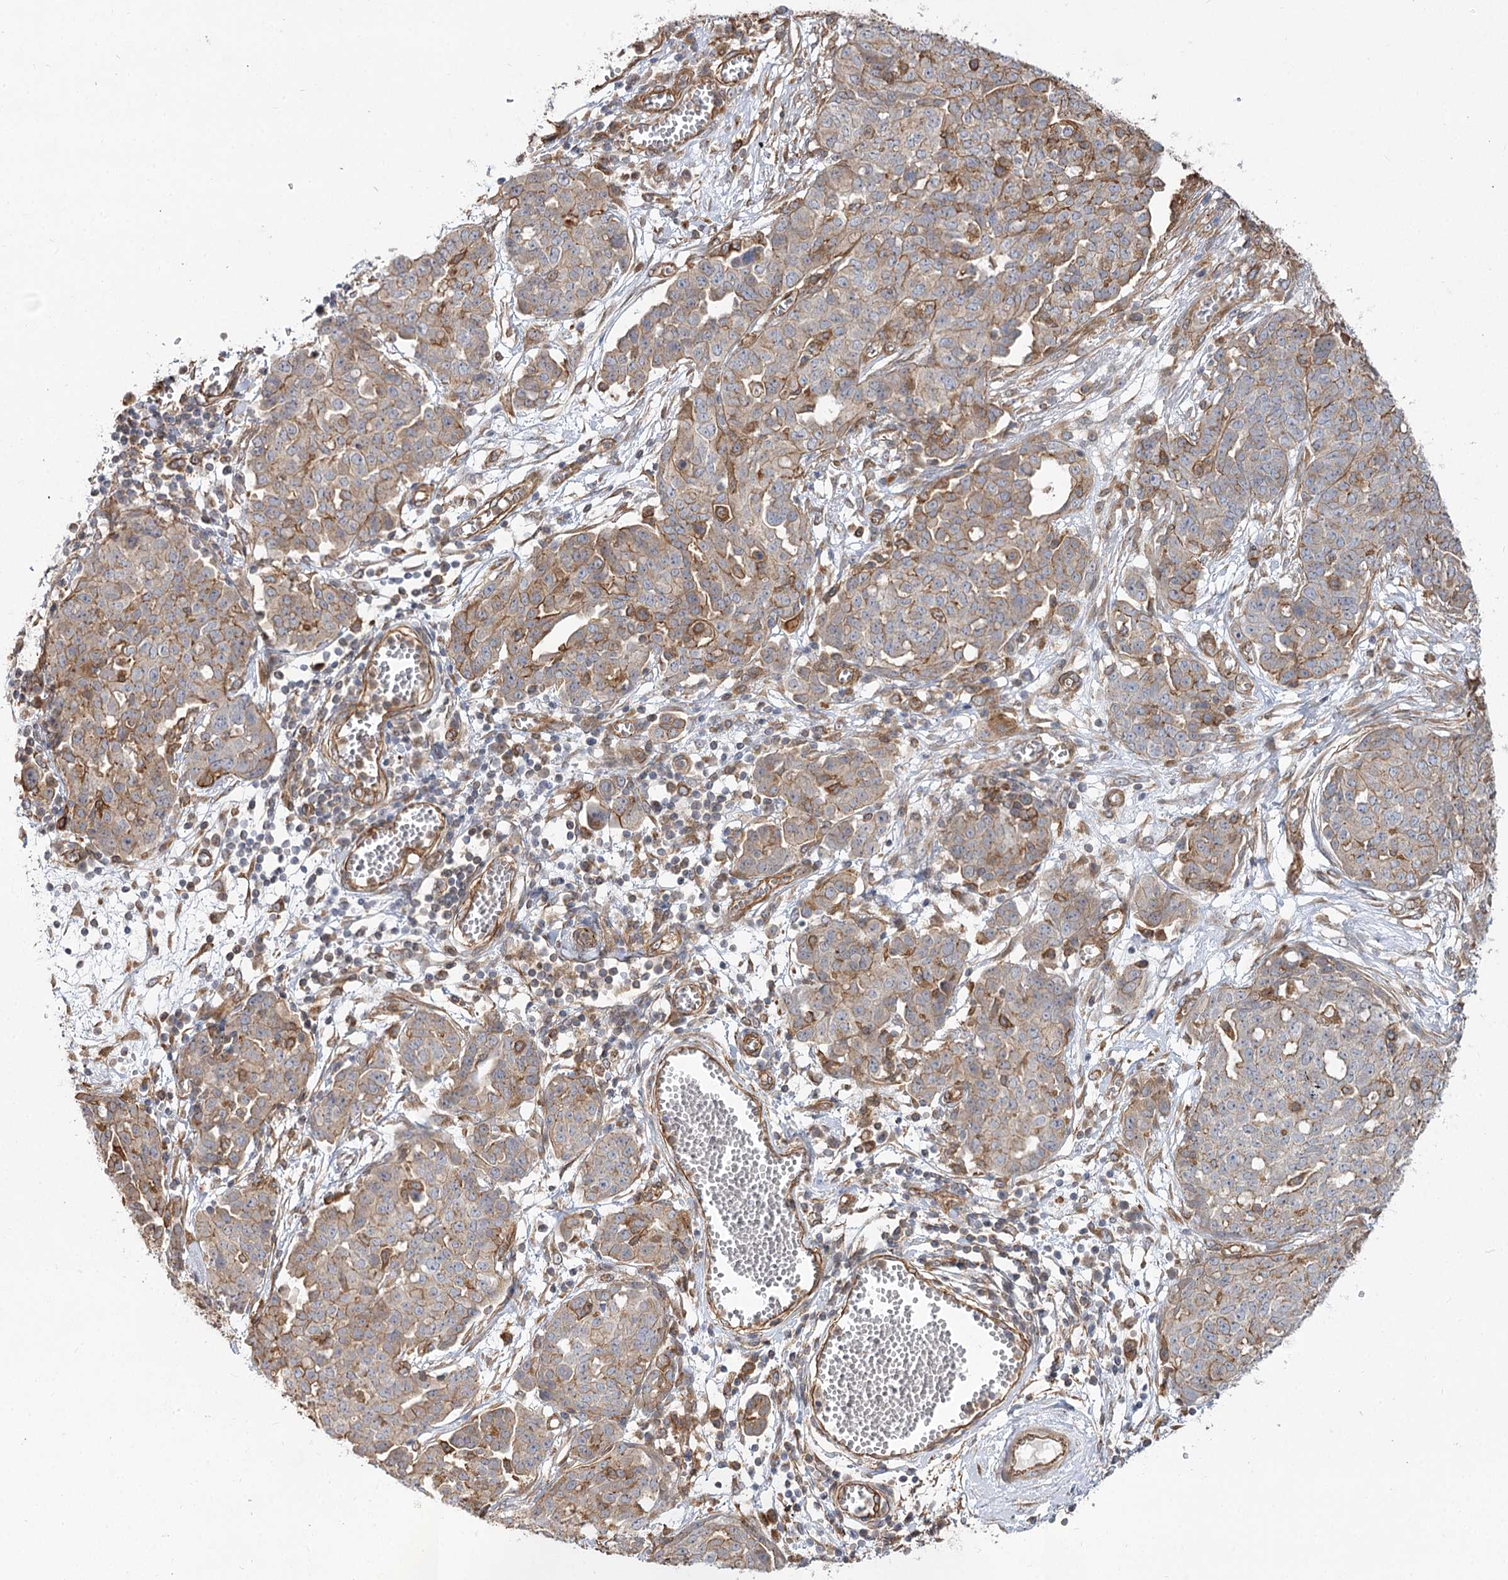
{"staining": {"intensity": "moderate", "quantity": "<25%", "location": "cytoplasmic/membranous"}, "tissue": "ovarian cancer", "cell_type": "Tumor cells", "image_type": "cancer", "snomed": [{"axis": "morphology", "description": "Cystadenocarcinoma, serous, NOS"}, {"axis": "topography", "description": "Soft tissue"}, {"axis": "topography", "description": "Ovary"}], "caption": "Immunohistochemical staining of serous cystadenocarcinoma (ovarian) displays low levels of moderate cytoplasmic/membranous protein expression in about <25% of tumor cells. (DAB IHC, brown staining for protein, blue staining for nuclei).", "gene": "SH3BP5L", "patient": {"sex": "female", "age": 57}}